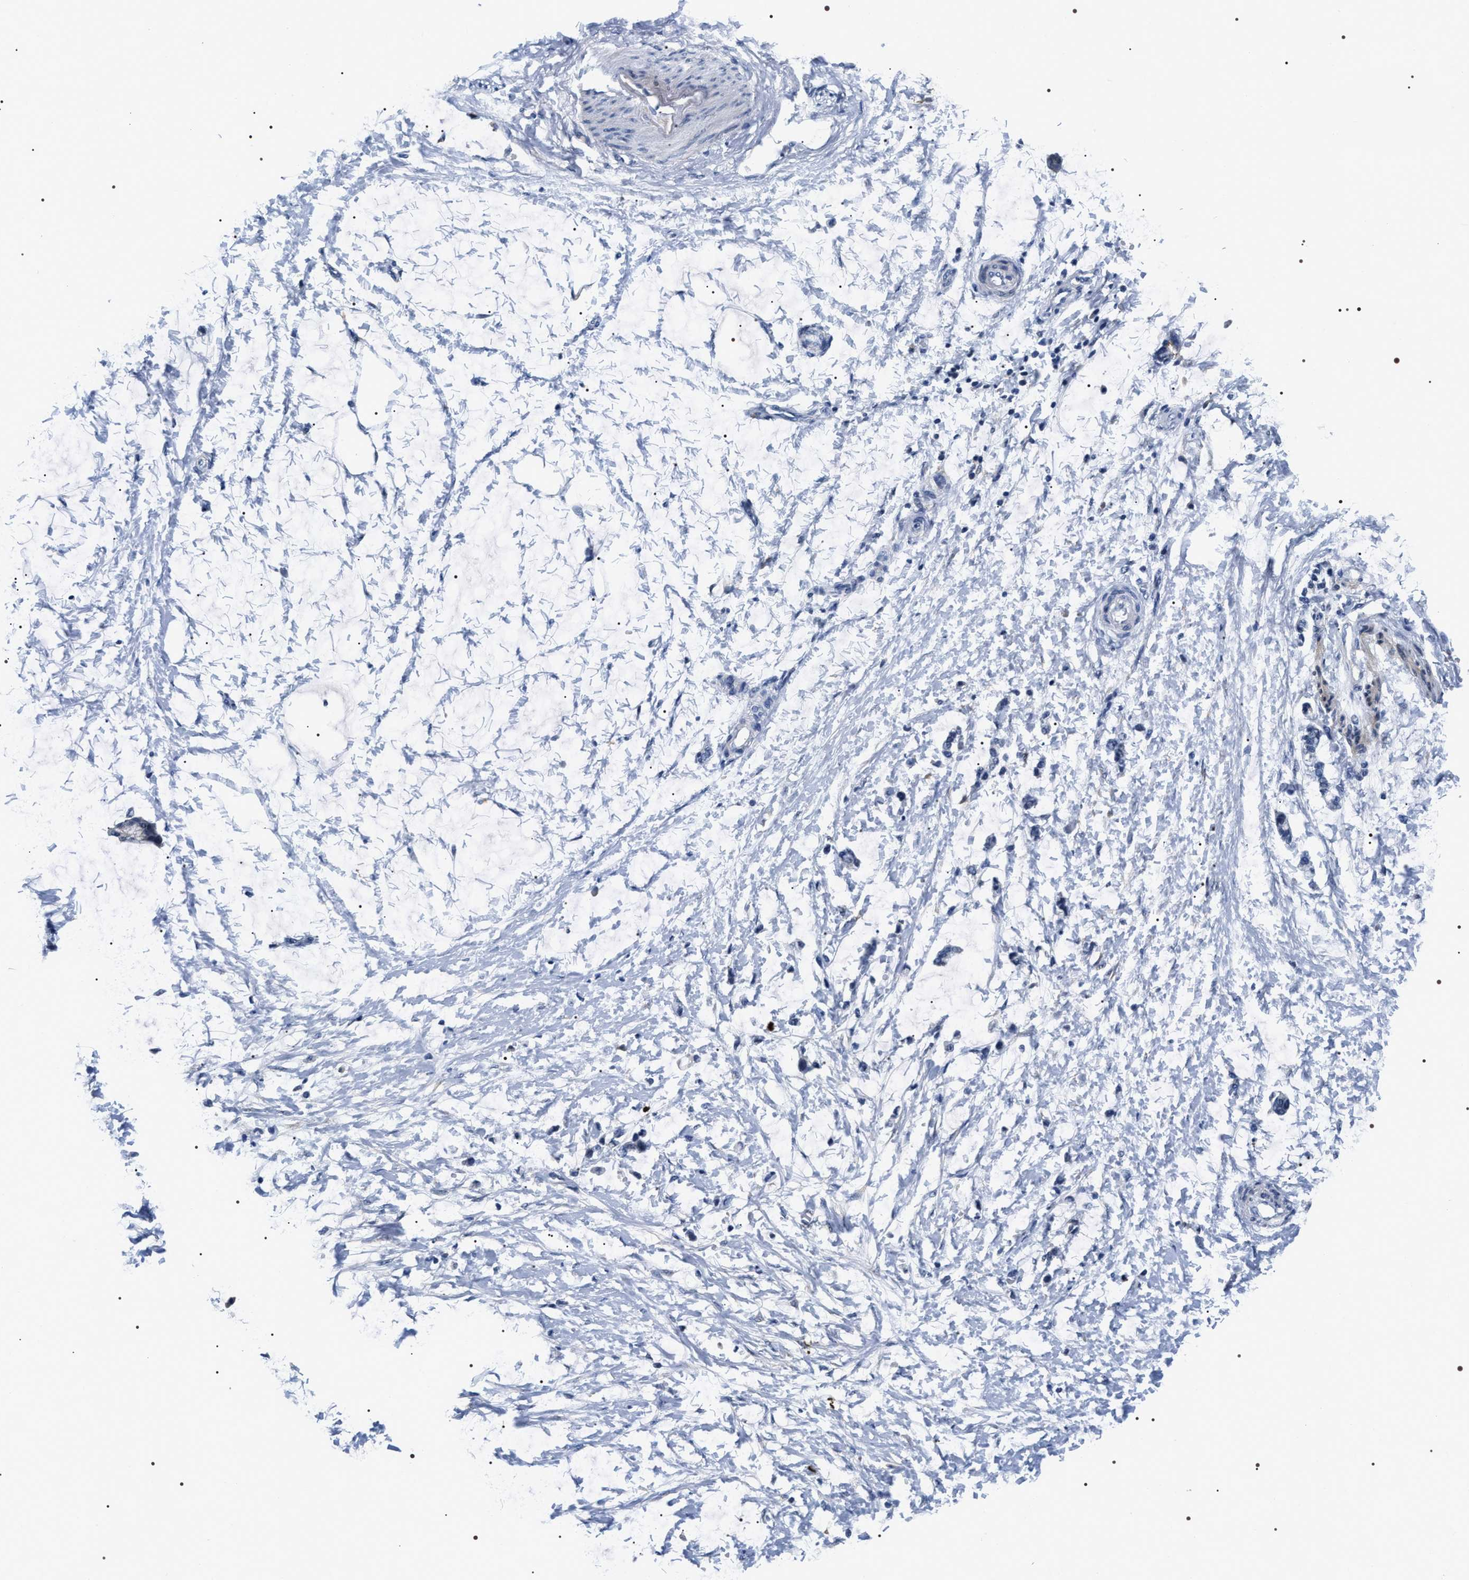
{"staining": {"intensity": "negative", "quantity": "none", "location": "none"}, "tissue": "adipose tissue", "cell_type": "Adipocytes", "image_type": "normal", "snomed": [{"axis": "morphology", "description": "Normal tissue, NOS"}, {"axis": "morphology", "description": "Adenocarcinoma, NOS"}, {"axis": "topography", "description": "Colon"}, {"axis": "topography", "description": "Peripheral nerve tissue"}], "caption": "Adipocytes are negative for brown protein staining in unremarkable adipose tissue. The staining is performed using DAB brown chromogen with nuclei counter-stained in using hematoxylin.", "gene": "BAG2", "patient": {"sex": "male", "age": 14}}